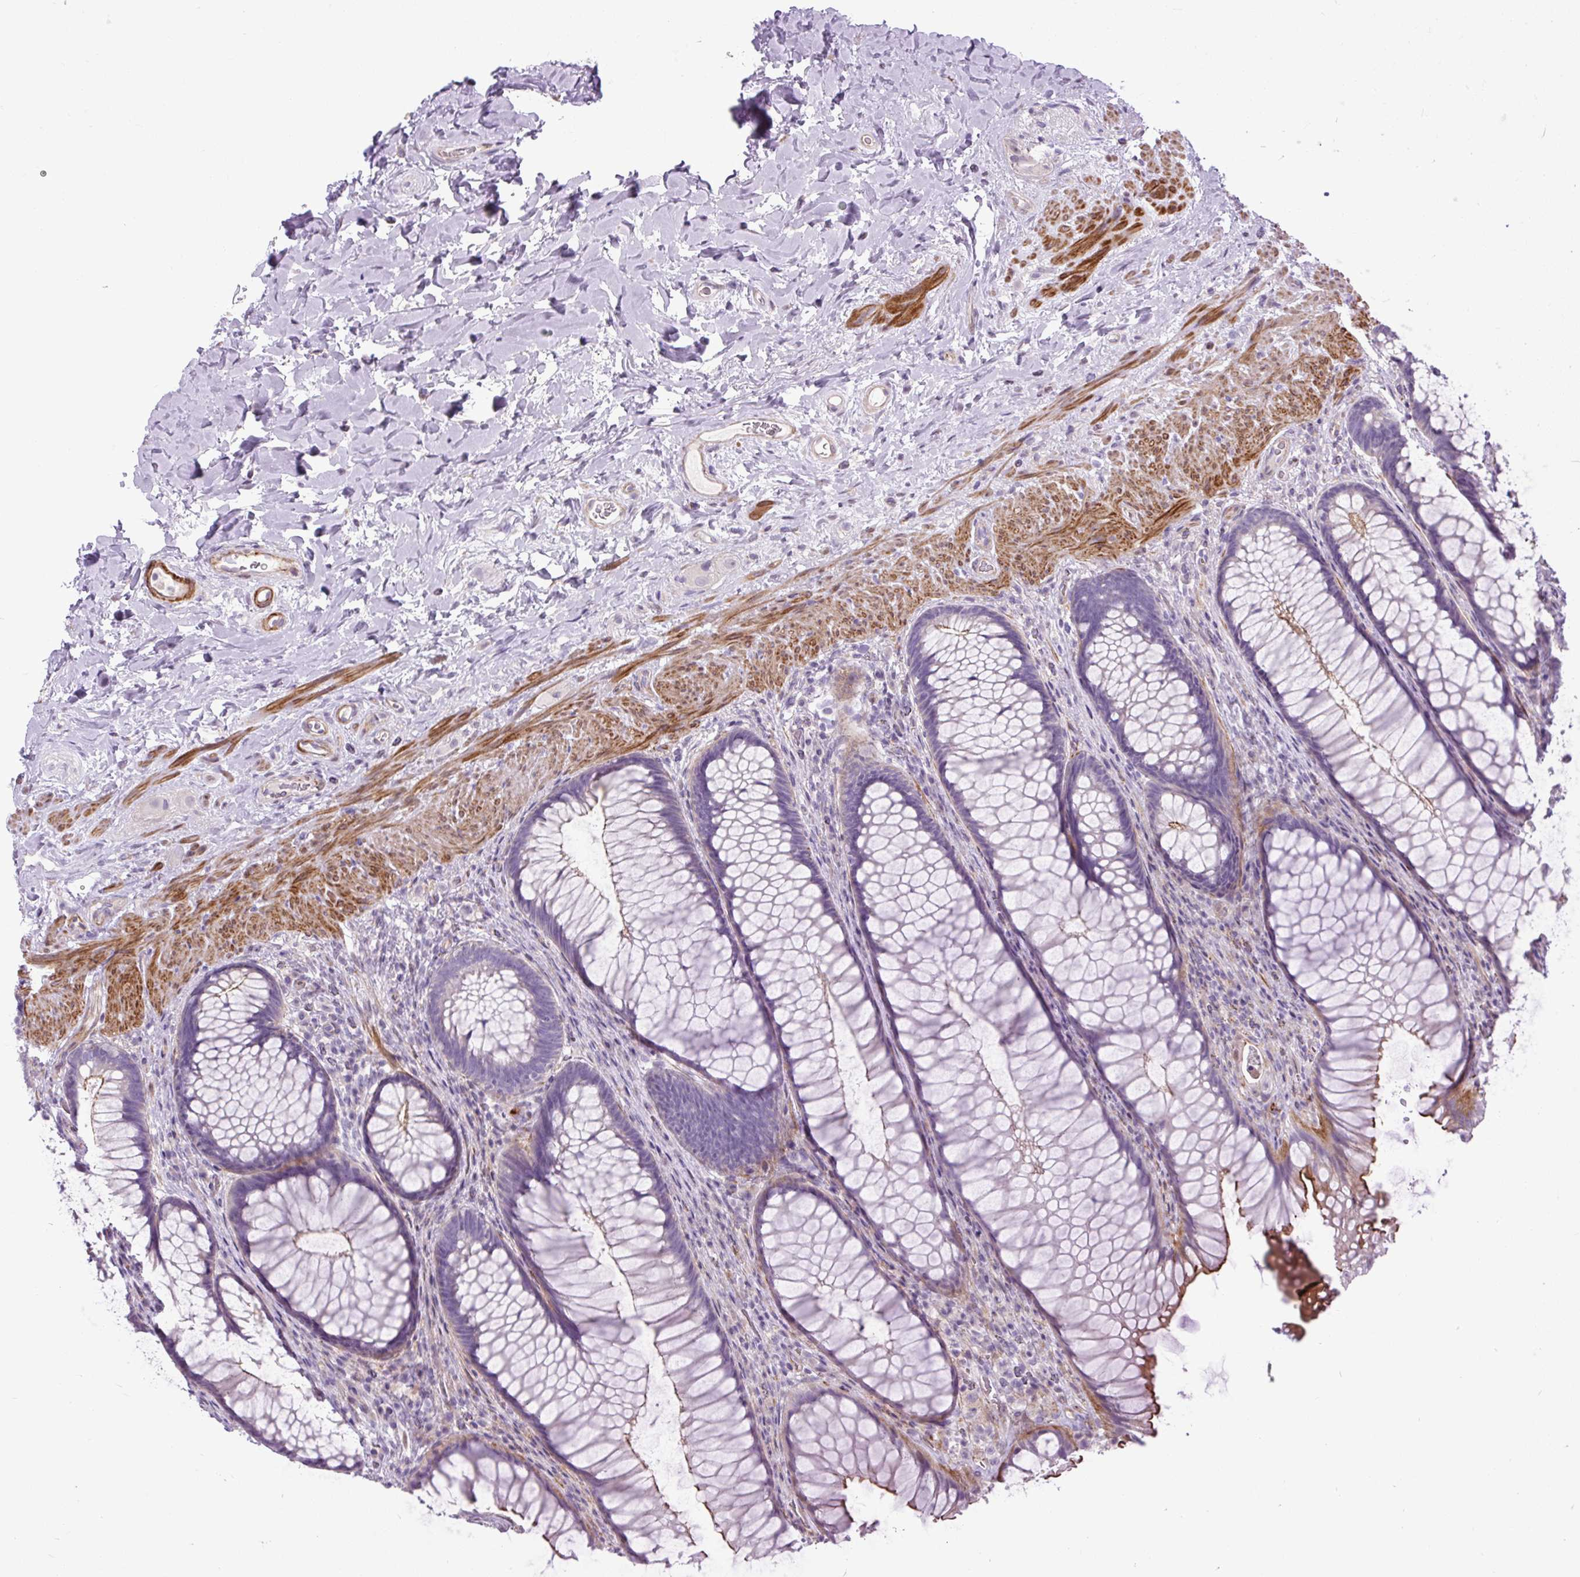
{"staining": {"intensity": "strong", "quantity": "<25%", "location": "cytoplasmic/membranous"}, "tissue": "rectum", "cell_type": "Glandular cells", "image_type": "normal", "snomed": [{"axis": "morphology", "description": "Normal tissue, NOS"}, {"axis": "topography", "description": "Rectum"}], "caption": "Strong cytoplasmic/membranous staining for a protein is seen in approximately <25% of glandular cells of normal rectum using immunohistochemistry.", "gene": "ZNF197", "patient": {"sex": "male", "age": 53}}